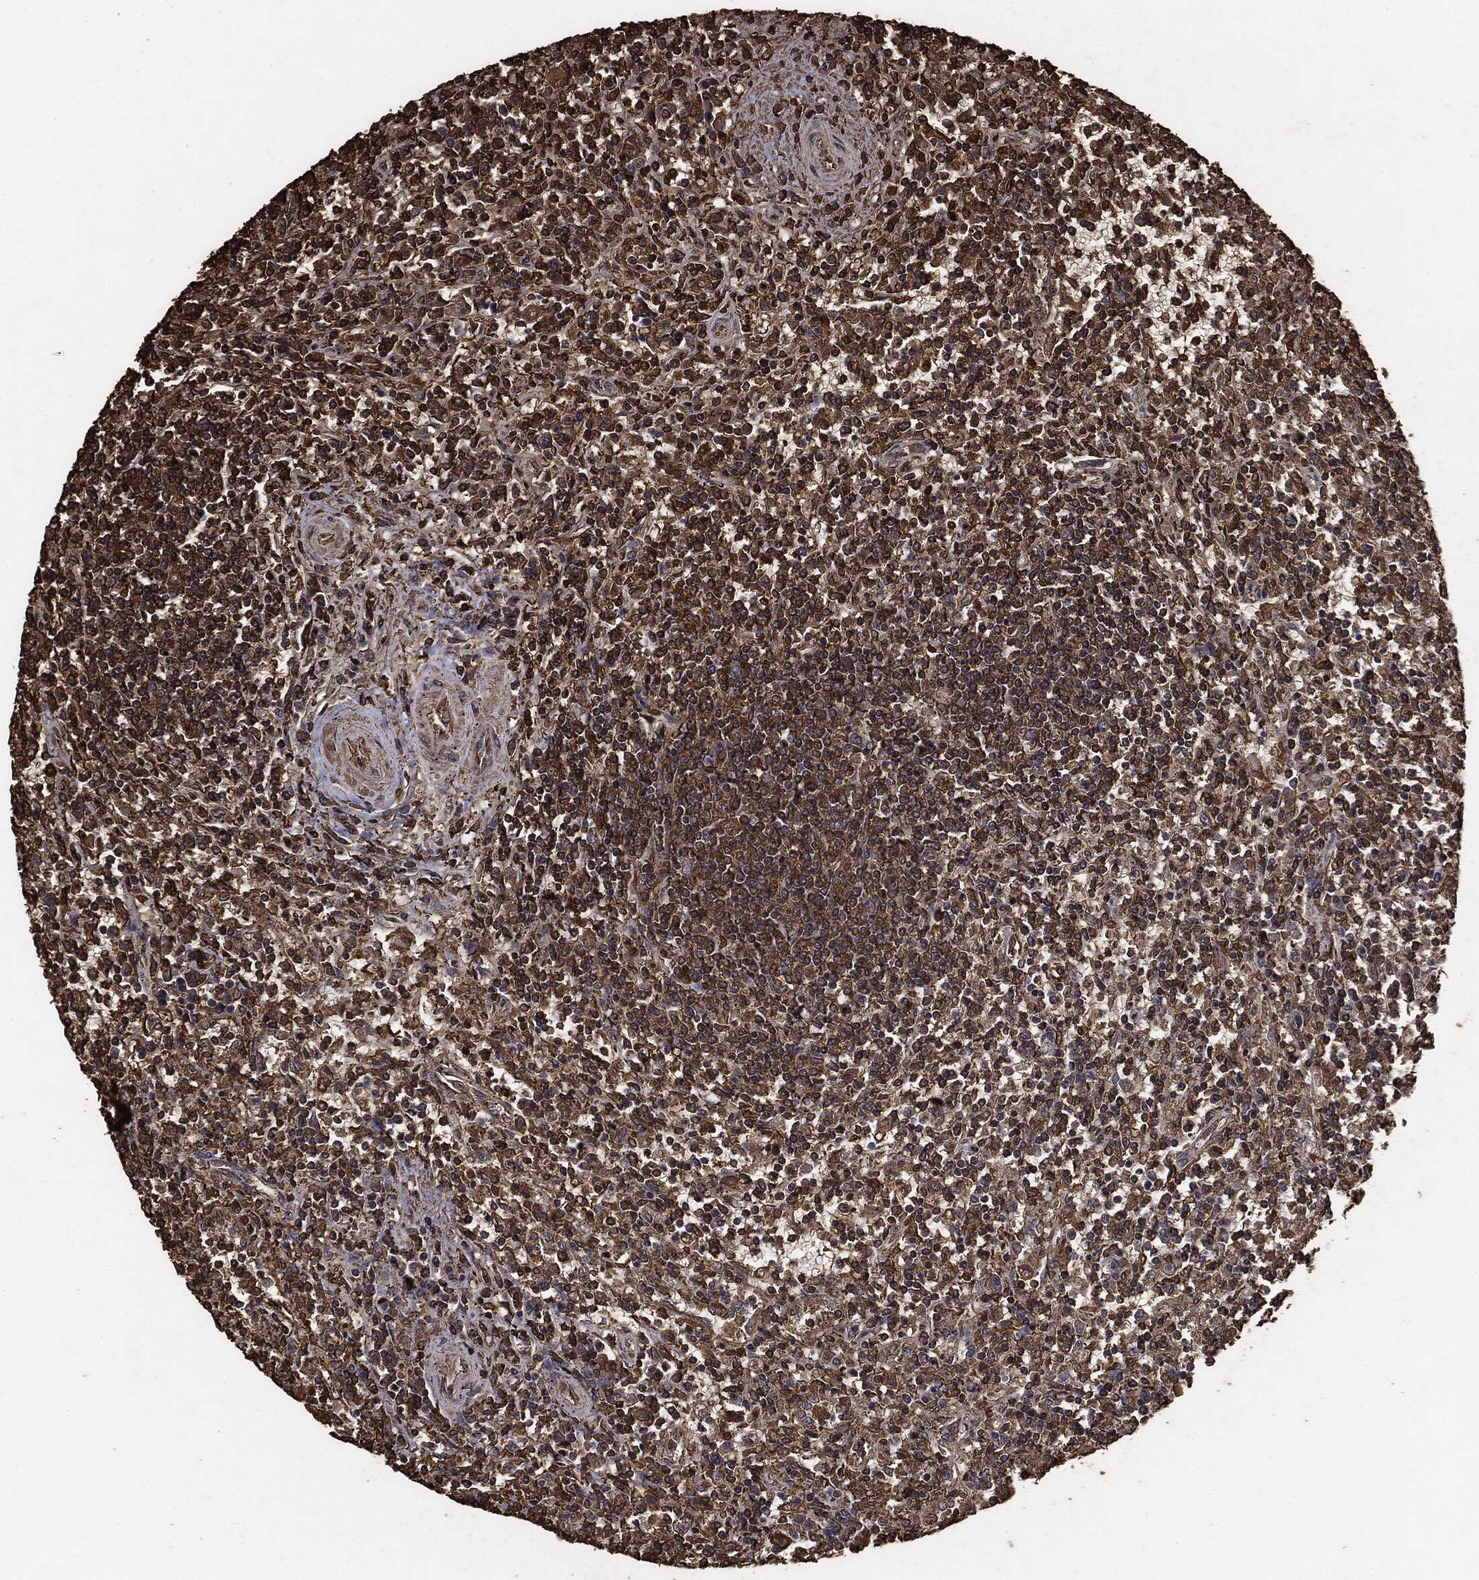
{"staining": {"intensity": "strong", "quantity": ">75%", "location": "cytoplasmic/membranous"}, "tissue": "lymphoma", "cell_type": "Tumor cells", "image_type": "cancer", "snomed": [{"axis": "morphology", "description": "Malignant lymphoma, non-Hodgkin's type, Low grade"}, {"axis": "topography", "description": "Spleen"}], "caption": "Strong cytoplasmic/membranous positivity for a protein is identified in about >75% of tumor cells of lymphoma using immunohistochemistry (IHC).", "gene": "MTOR", "patient": {"sex": "male", "age": 62}}